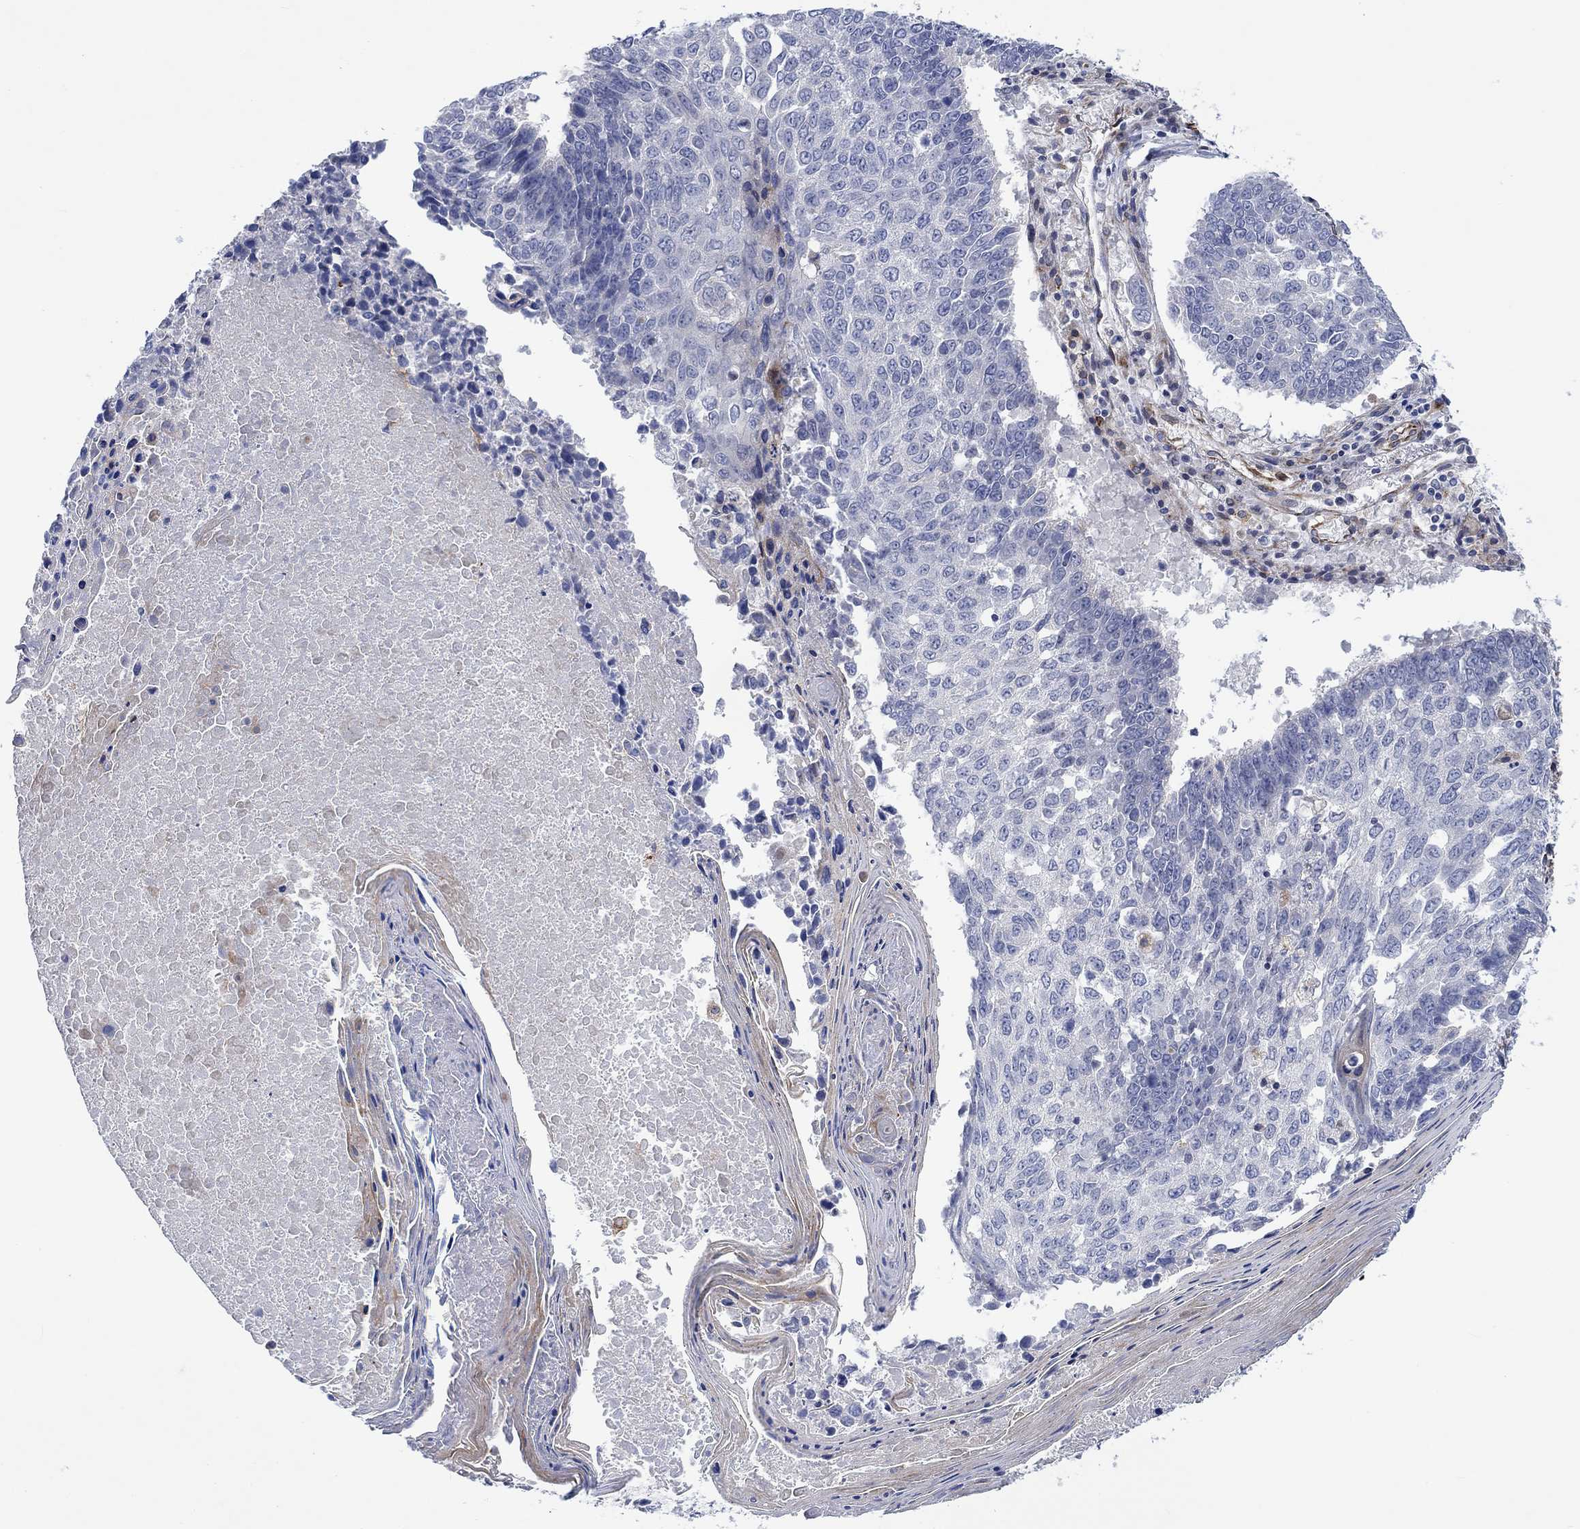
{"staining": {"intensity": "negative", "quantity": "none", "location": "none"}, "tissue": "lung cancer", "cell_type": "Tumor cells", "image_type": "cancer", "snomed": [{"axis": "morphology", "description": "Squamous cell carcinoma, NOS"}, {"axis": "topography", "description": "Lung"}], "caption": "Tumor cells are negative for brown protein staining in lung cancer (squamous cell carcinoma).", "gene": "CAMK1D", "patient": {"sex": "male", "age": 73}}